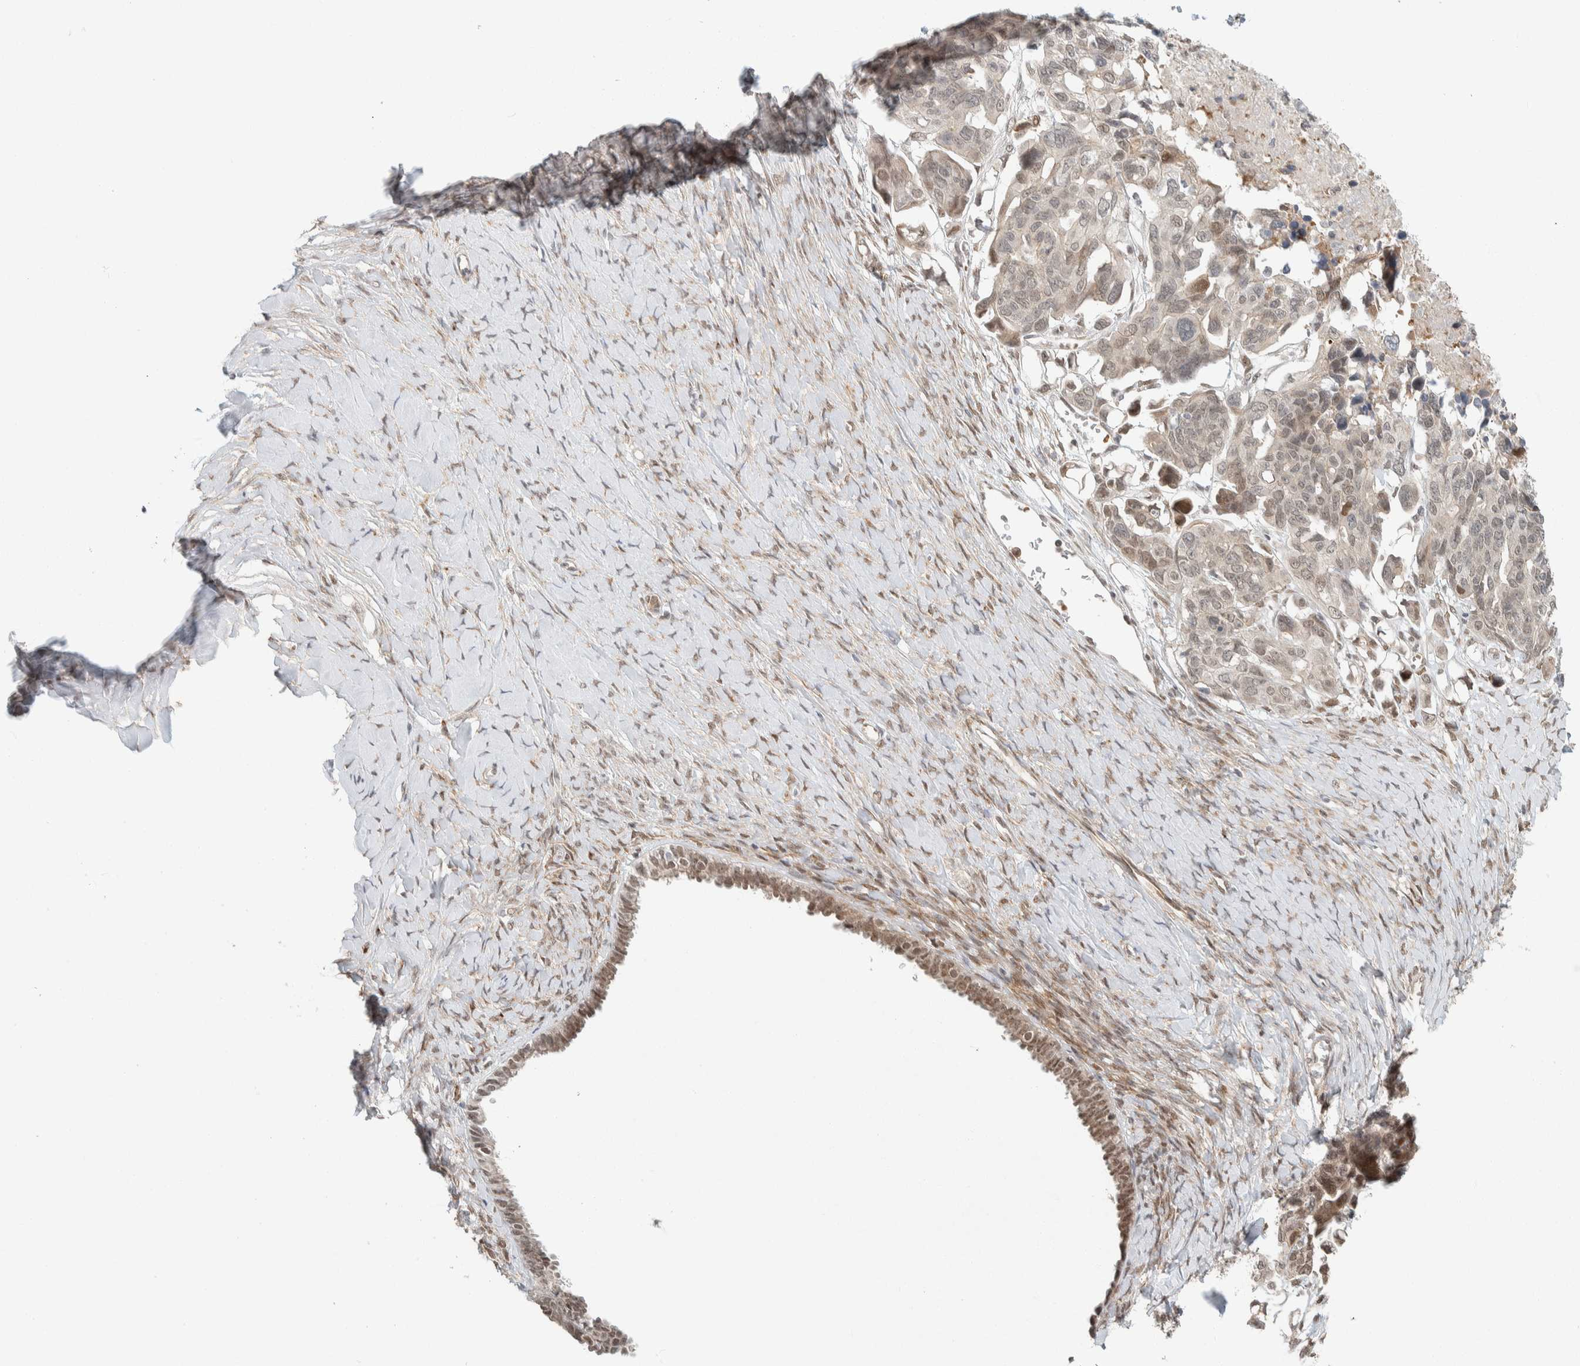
{"staining": {"intensity": "weak", "quantity": "<25%", "location": "nuclear"}, "tissue": "ovarian cancer", "cell_type": "Tumor cells", "image_type": "cancer", "snomed": [{"axis": "morphology", "description": "Cystadenocarcinoma, serous, NOS"}, {"axis": "topography", "description": "Ovary"}], "caption": "Protein analysis of serous cystadenocarcinoma (ovarian) displays no significant positivity in tumor cells. Nuclei are stained in blue.", "gene": "ZBTB2", "patient": {"sex": "female", "age": 79}}